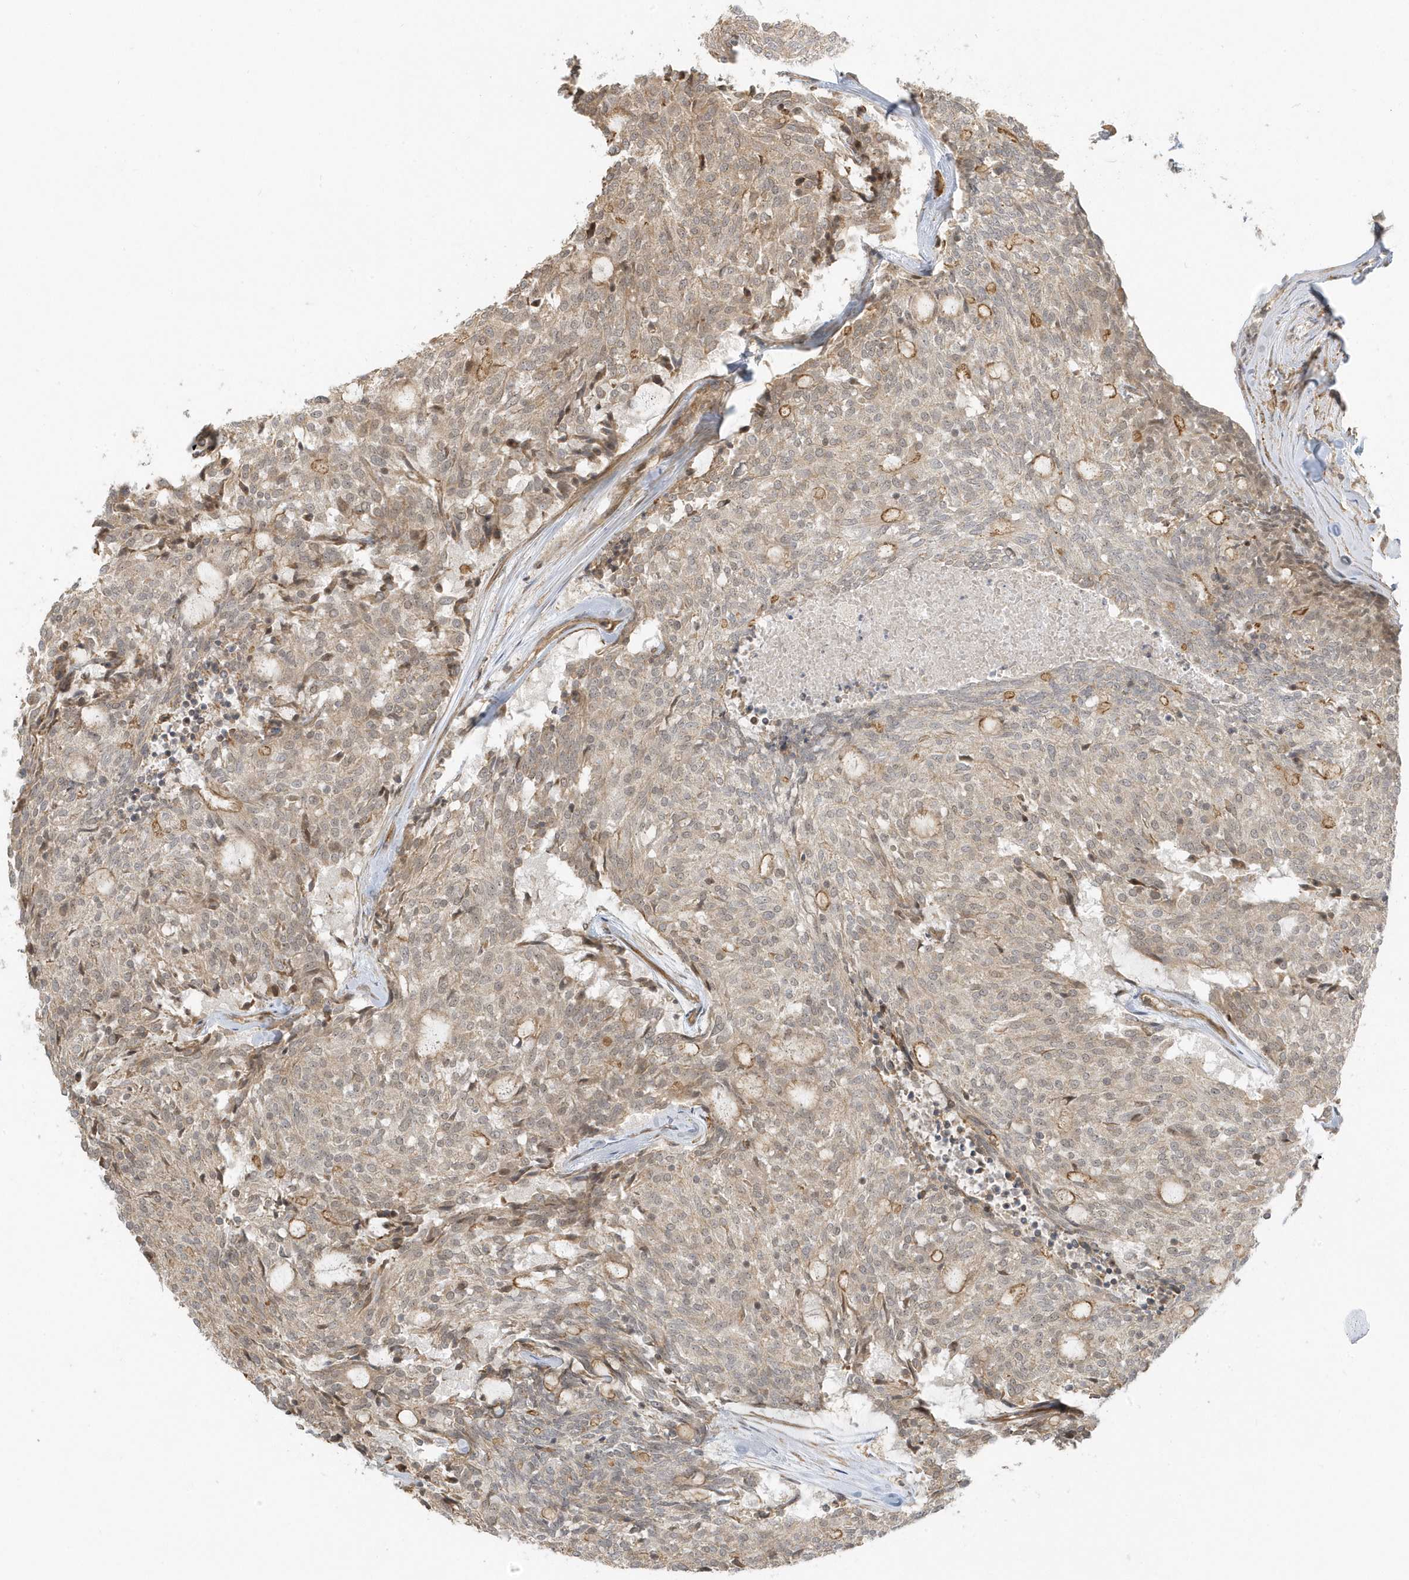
{"staining": {"intensity": "weak", "quantity": ">75%", "location": "cytoplasmic/membranous,nuclear"}, "tissue": "carcinoid", "cell_type": "Tumor cells", "image_type": "cancer", "snomed": [{"axis": "morphology", "description": "Carcinoid, malignant, NOS"}, {"axis": "topography", "description": "Pancreas"}], "caption": "A low amount of weak cytoplasmic/membranous and nuclear positivity is seen in approximately >75% of tumor cells in malignant carcinoid tissue. The protein of interest is stained brown, and the nuclei are stained in blue (DAB (3,3'-diaminobenzidine) IHC with brightfield microscopy, high magnification).", "gene": "ZBTB8A", "patient": {"sex": "female", "age": 54}}